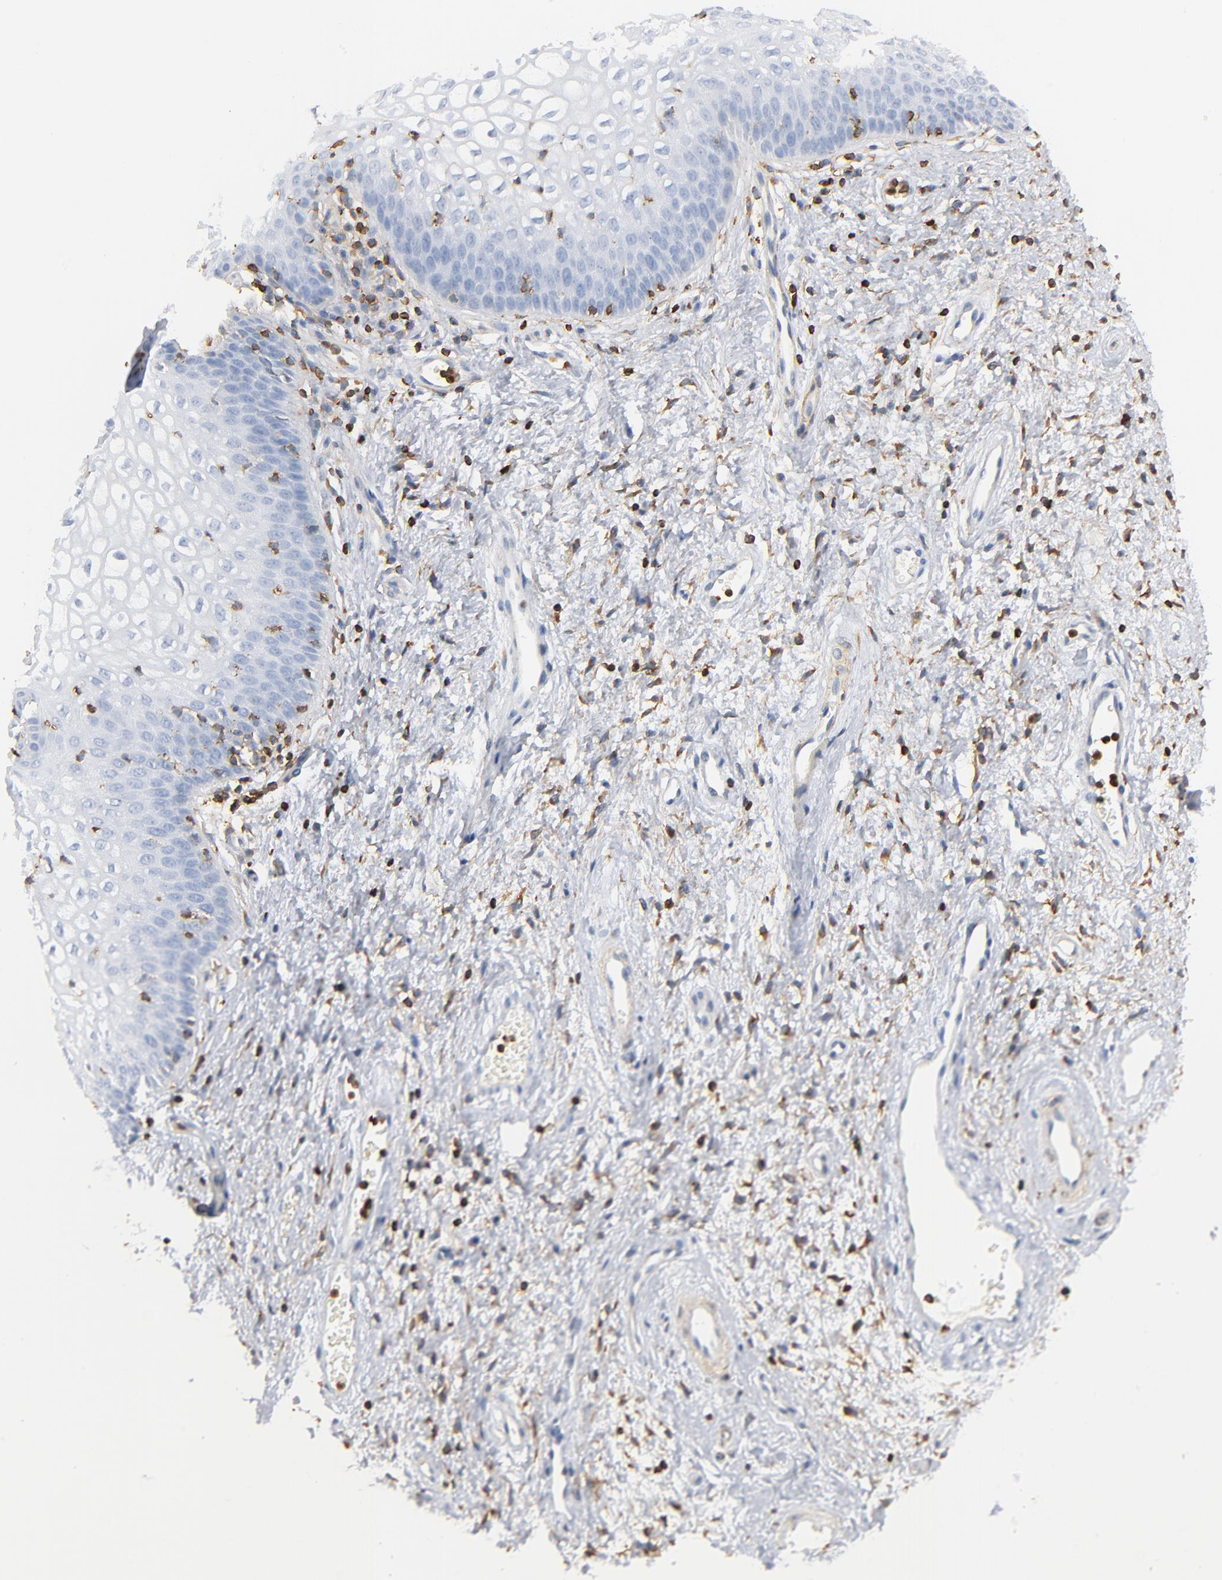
{"staining": {"intensity": "negative", "quantity": "none", "location": "none"}, "tissue": "vagina", "cell_type": "Squamous epithelial cells", "image_type": "normal", "snomed": [{"axis": "morphology", "description": "Normal tissue, NOS"}, {"axis": "topography", "description": "Vagina"}], "caption": "The immunohistochemistry image has no significant staining in squamous epithelial cells of vagina.", "gene": "SH3KBP1", "patient": {"sex": "female", "age": 34}}